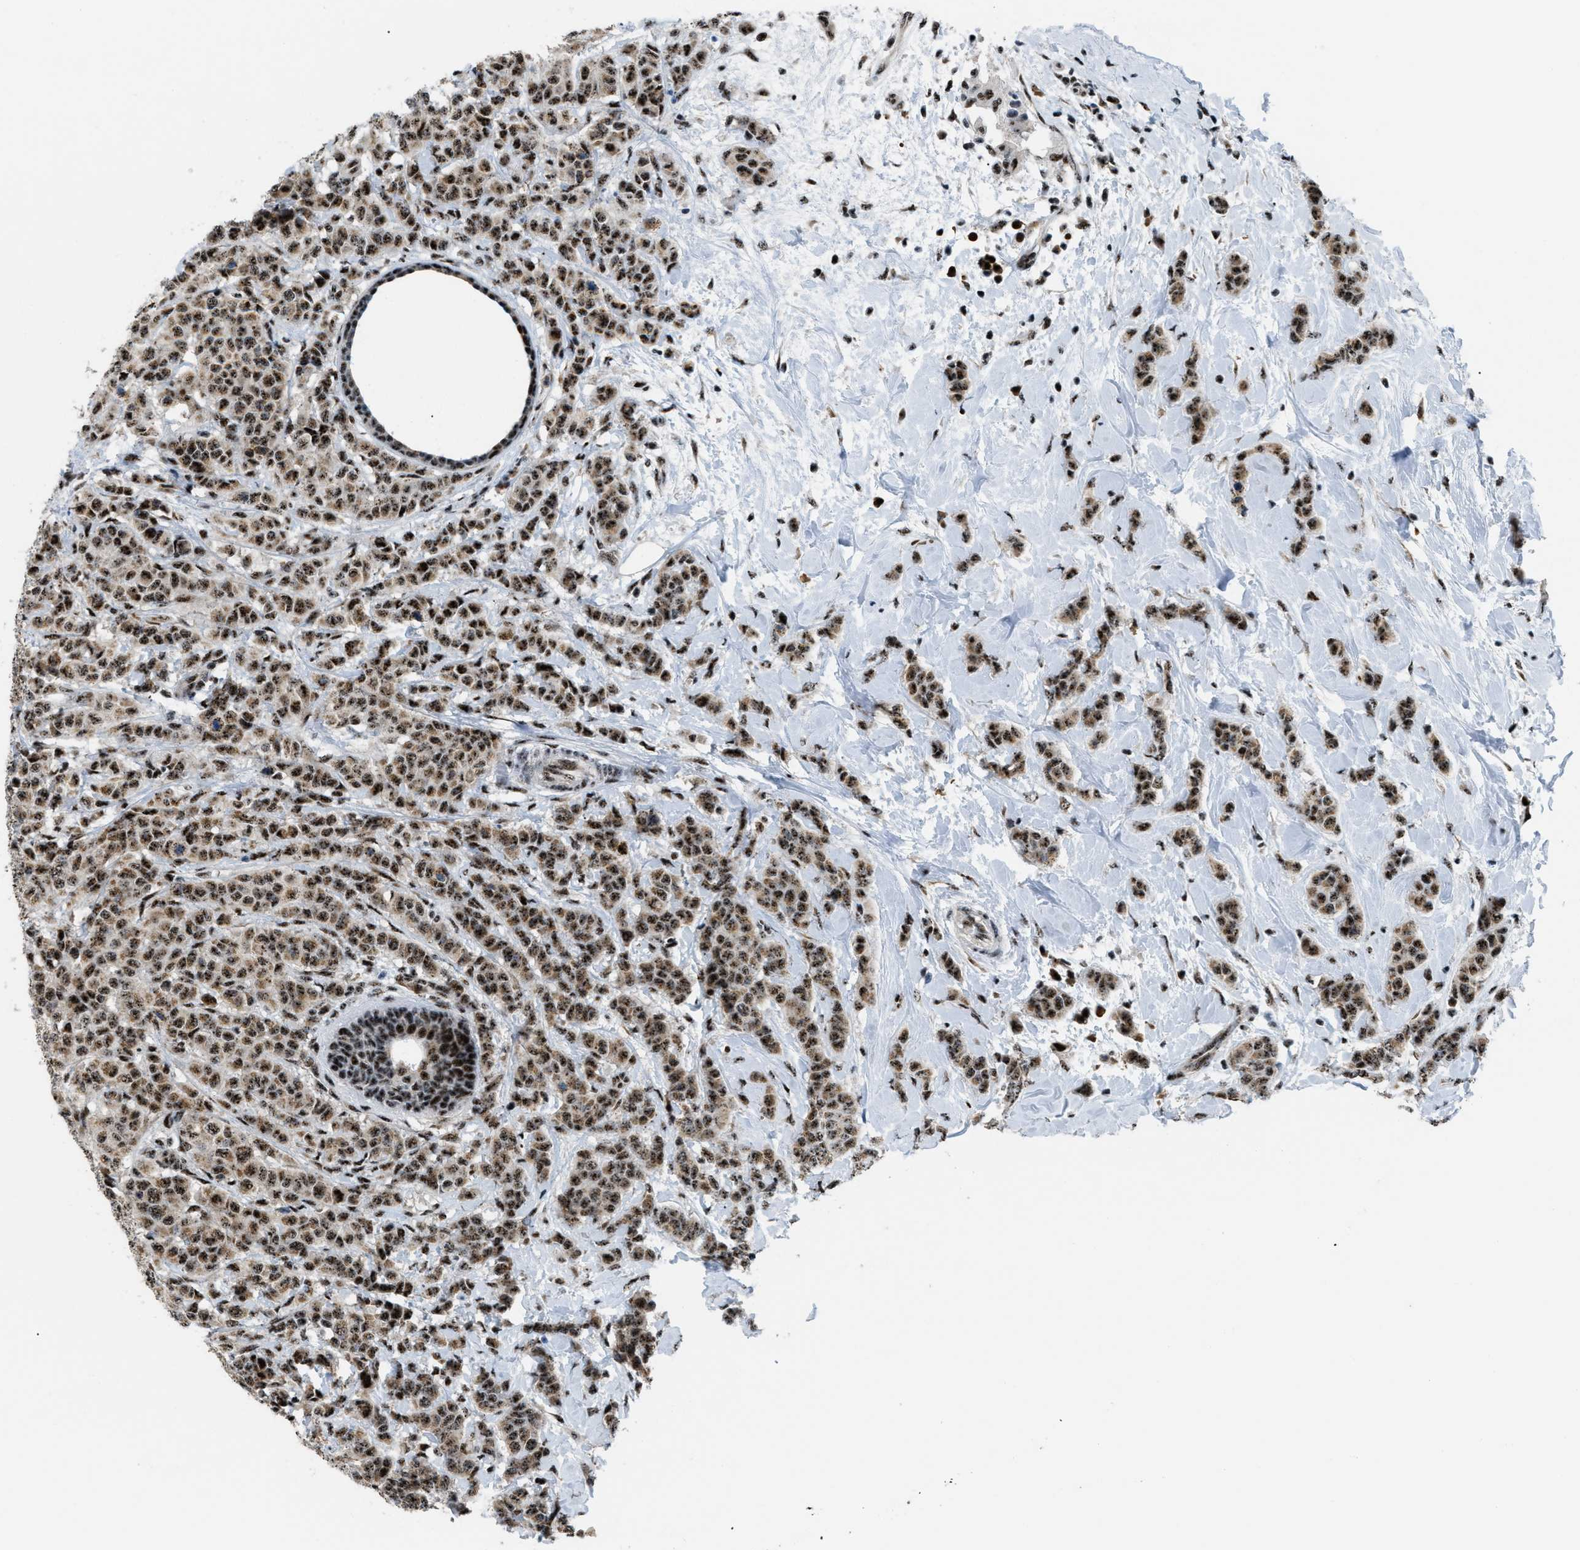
{"staining": {"intensity": "strong", "quantity": ">75%", "location": "cytoplasmic/membranous,nuclear"}, "tissue": "breast cancer", "cell_type": "Tumor cells", "image_type": "cancer", "snomed": [{"axis": "morphology", "description": "Normal tissue, NOS"}, {"axis": "morphology", "description": "Duct carcinoma"}, {"axis": "topography", "description": "Breast"}], "caption": "A brown stain shows strong cytoplasmic/membranous and nuclear positivity of a protein in breast cancer tumor cells. The staining was performed using DAB (3,3'-diaminobenzidine) to visualize the protein expression in brown, while the nuclei were stained in blue with hematoxylin (Magnification: 20x).", "gene": "CDR2", "patient": {"sex": "female", "age": 40}}